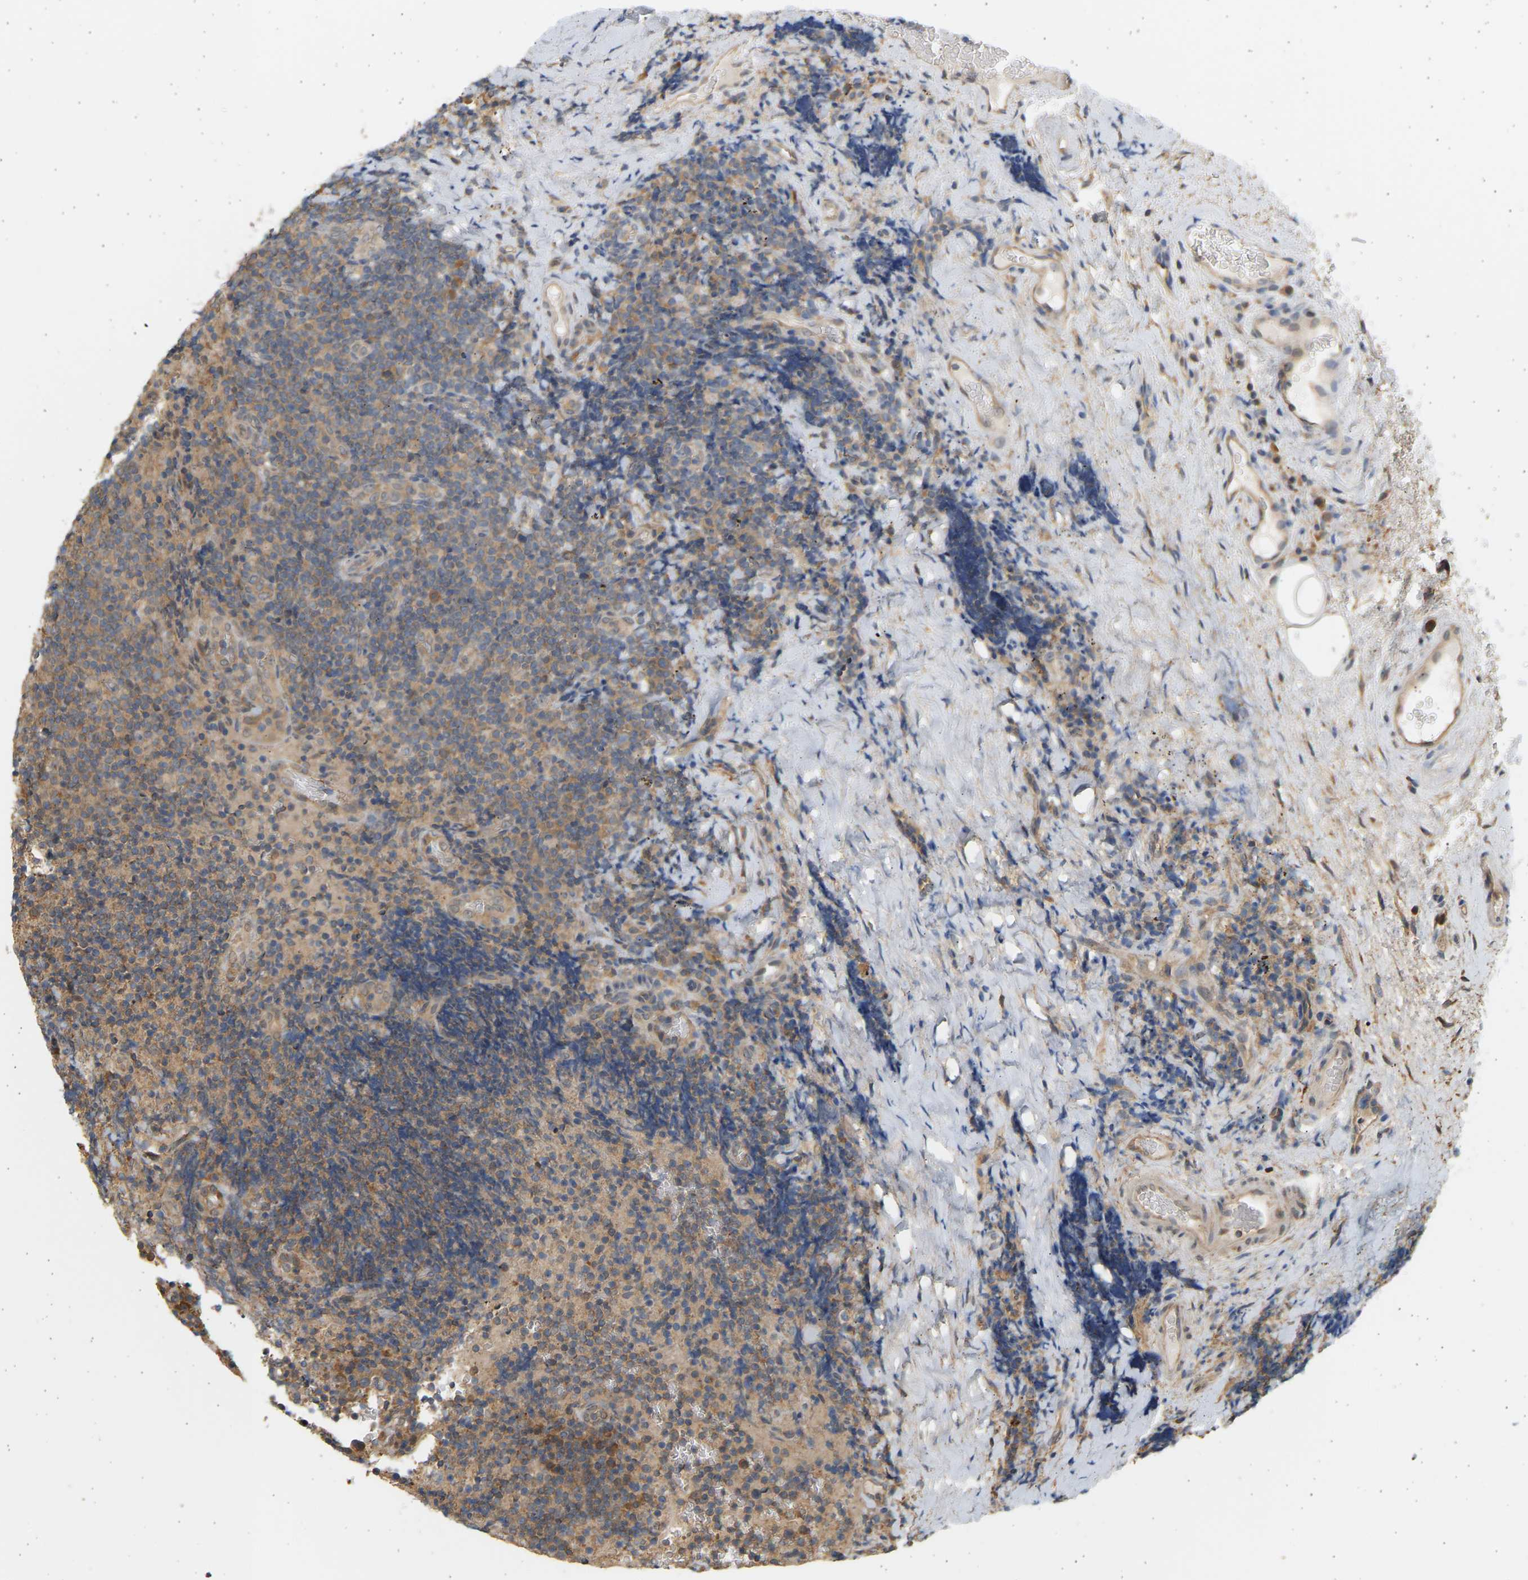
{"staining": {"intensity": "moderate", "quantity": ">75%", "location": "cytoplasmic/membranous"}, "tissue": "lymphoma", "cell_type": "Tumor cells", "image_type": "cancer", "snomed": [{"axis": "morphology", "description": "Malignant lymphoma, non-Hodgkin's type, High grade"}, {"axis": "topography", "description": "Tonsil"}], "caption": "An image showing moderate cytoplasmic/membranous staining in approximately >75% of tumor cells in lymphoma, as visualized by brown immunohistochemical staining.", "gene": "B4GALT6", "patient": {"sex": "female", "age": 36}}